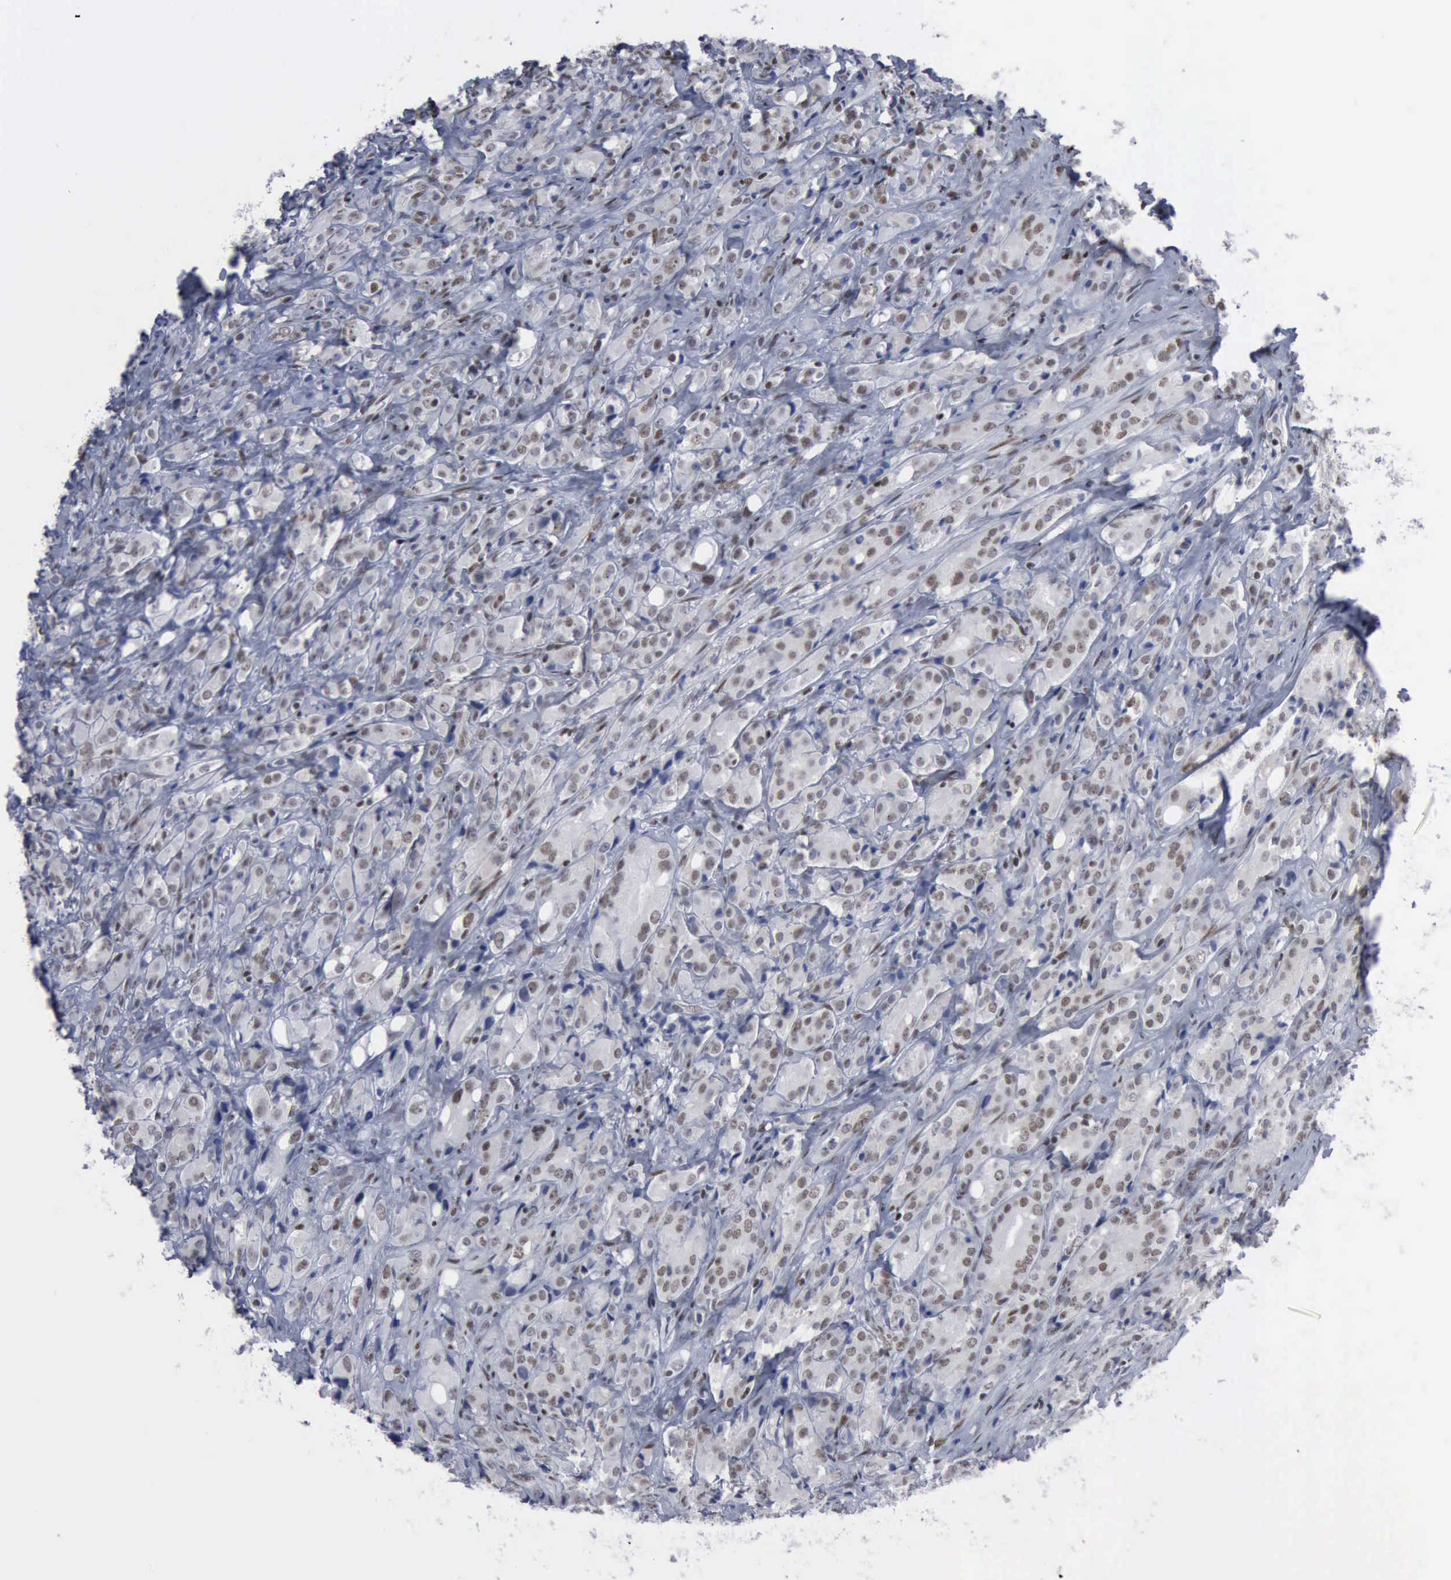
{"staining": {"intensity": "weak", "quantity": ">75%", "location": "nuclear"}, "tissue": "prostate cancer", "cell_type": "Tumor cells", "image_type": "cancer", "snomed": [{"axis": "morphology", "description": "Adenocarcinoma, High grade"}, {"axis": "topography", "description": "Prostate"}], "caption": "DAB (3,3'-diaminobenzidine) immunohistochemical staining of prostate adenocarcinoma (high-grade) exhibits weak nuclear protein positivity in about >75% of tumor cells.", "gene": "XPA", "patient": {"sex": "male", "age": 68}}